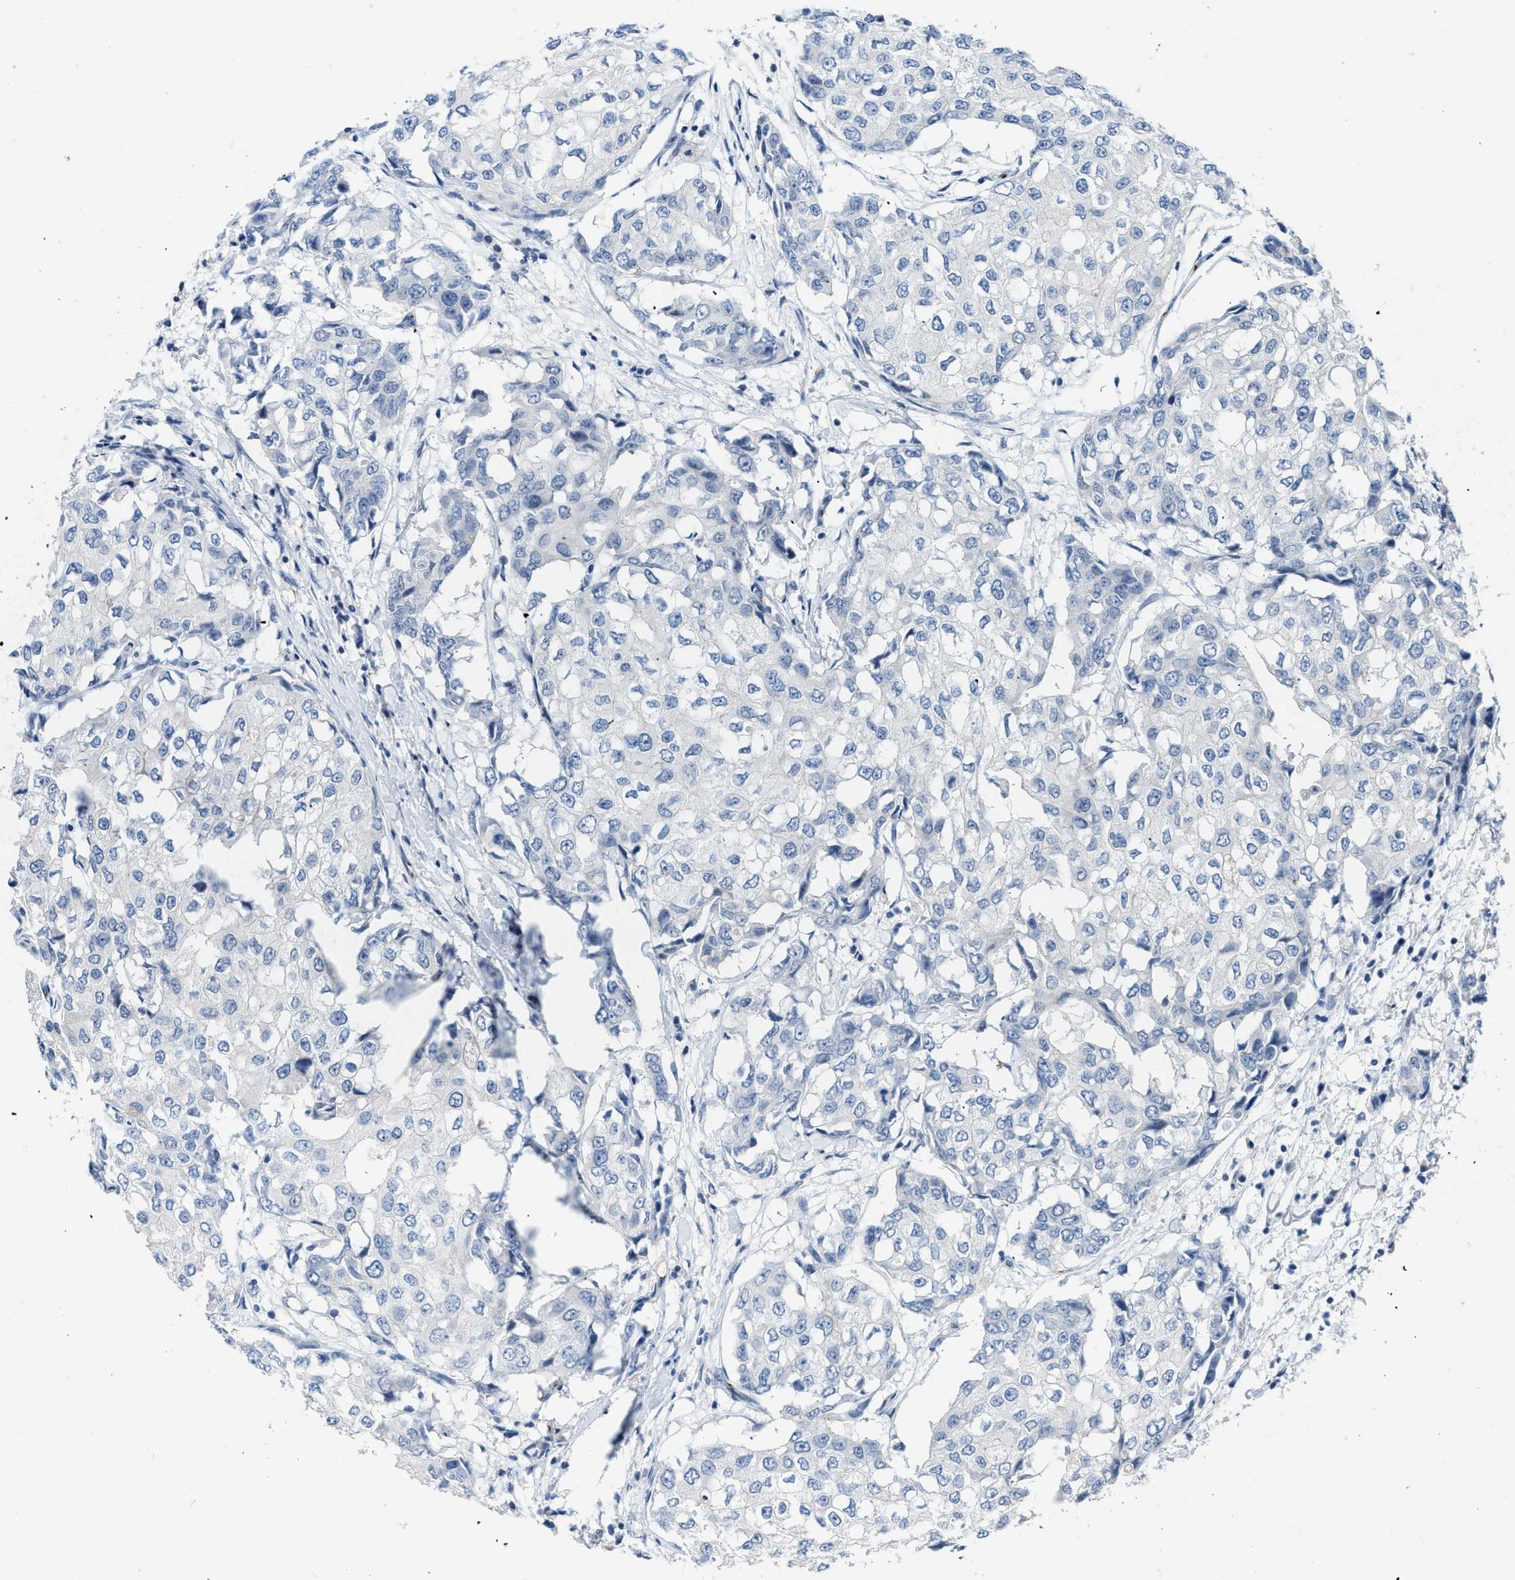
{"staining": {"intensity": "negative", "quantity": "none", "location": "none"}, "tissue": "breast cancer", "cell_type": "Tumor cells", "image_type": "cancer", "snomed": [{"axis": "morphology", "description": "Duct carcinoma"}, {"axis": "topography", "description": "Breast"}], "caption": "Immunohistochemical staining of breast invasive ductal carcinoma exhibits no significant expression in tumor cells.", "gene": "SLC5A5", "patient": {"sex": "female", "age": 27}}